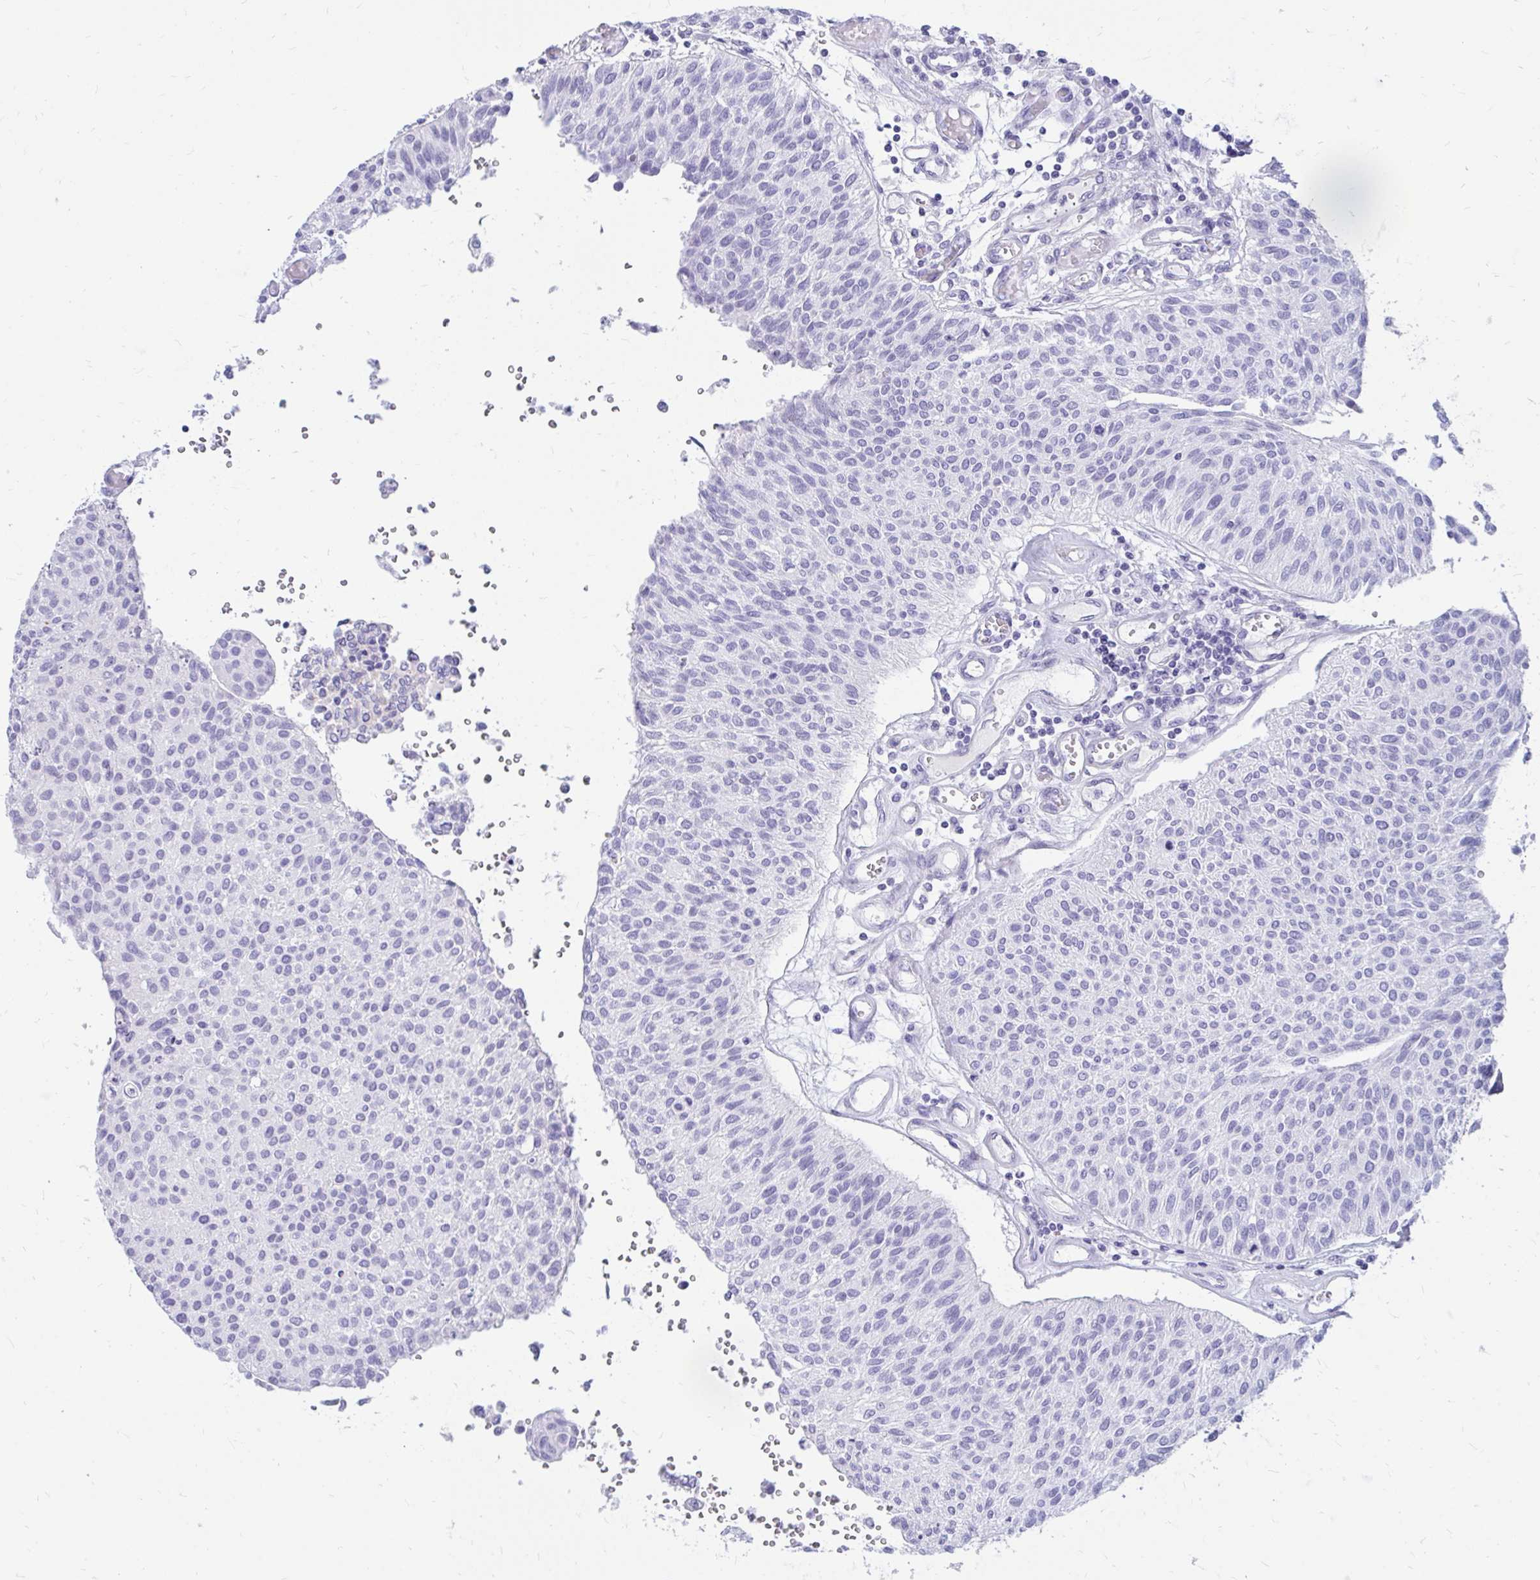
{"staining": {"intensity": "negative", "quantity": "none", "location": "none"}, "tissue": "urothelial cancer", "cell_type": "Tumor cells", "image_type": "cancer", "snomed": [{"axis": "morphology", "description": "Urothelial carcinoma, NOS"}, {"axis": "topography", "description": "Urinary bladder"}], "caption": "Human urothelial cancer stained for a protein using immunohistochemistry exhibits no positivity in tumor cells.", "gene": "NANOGNB", "patient": {"sex": "male", "age": 55}}